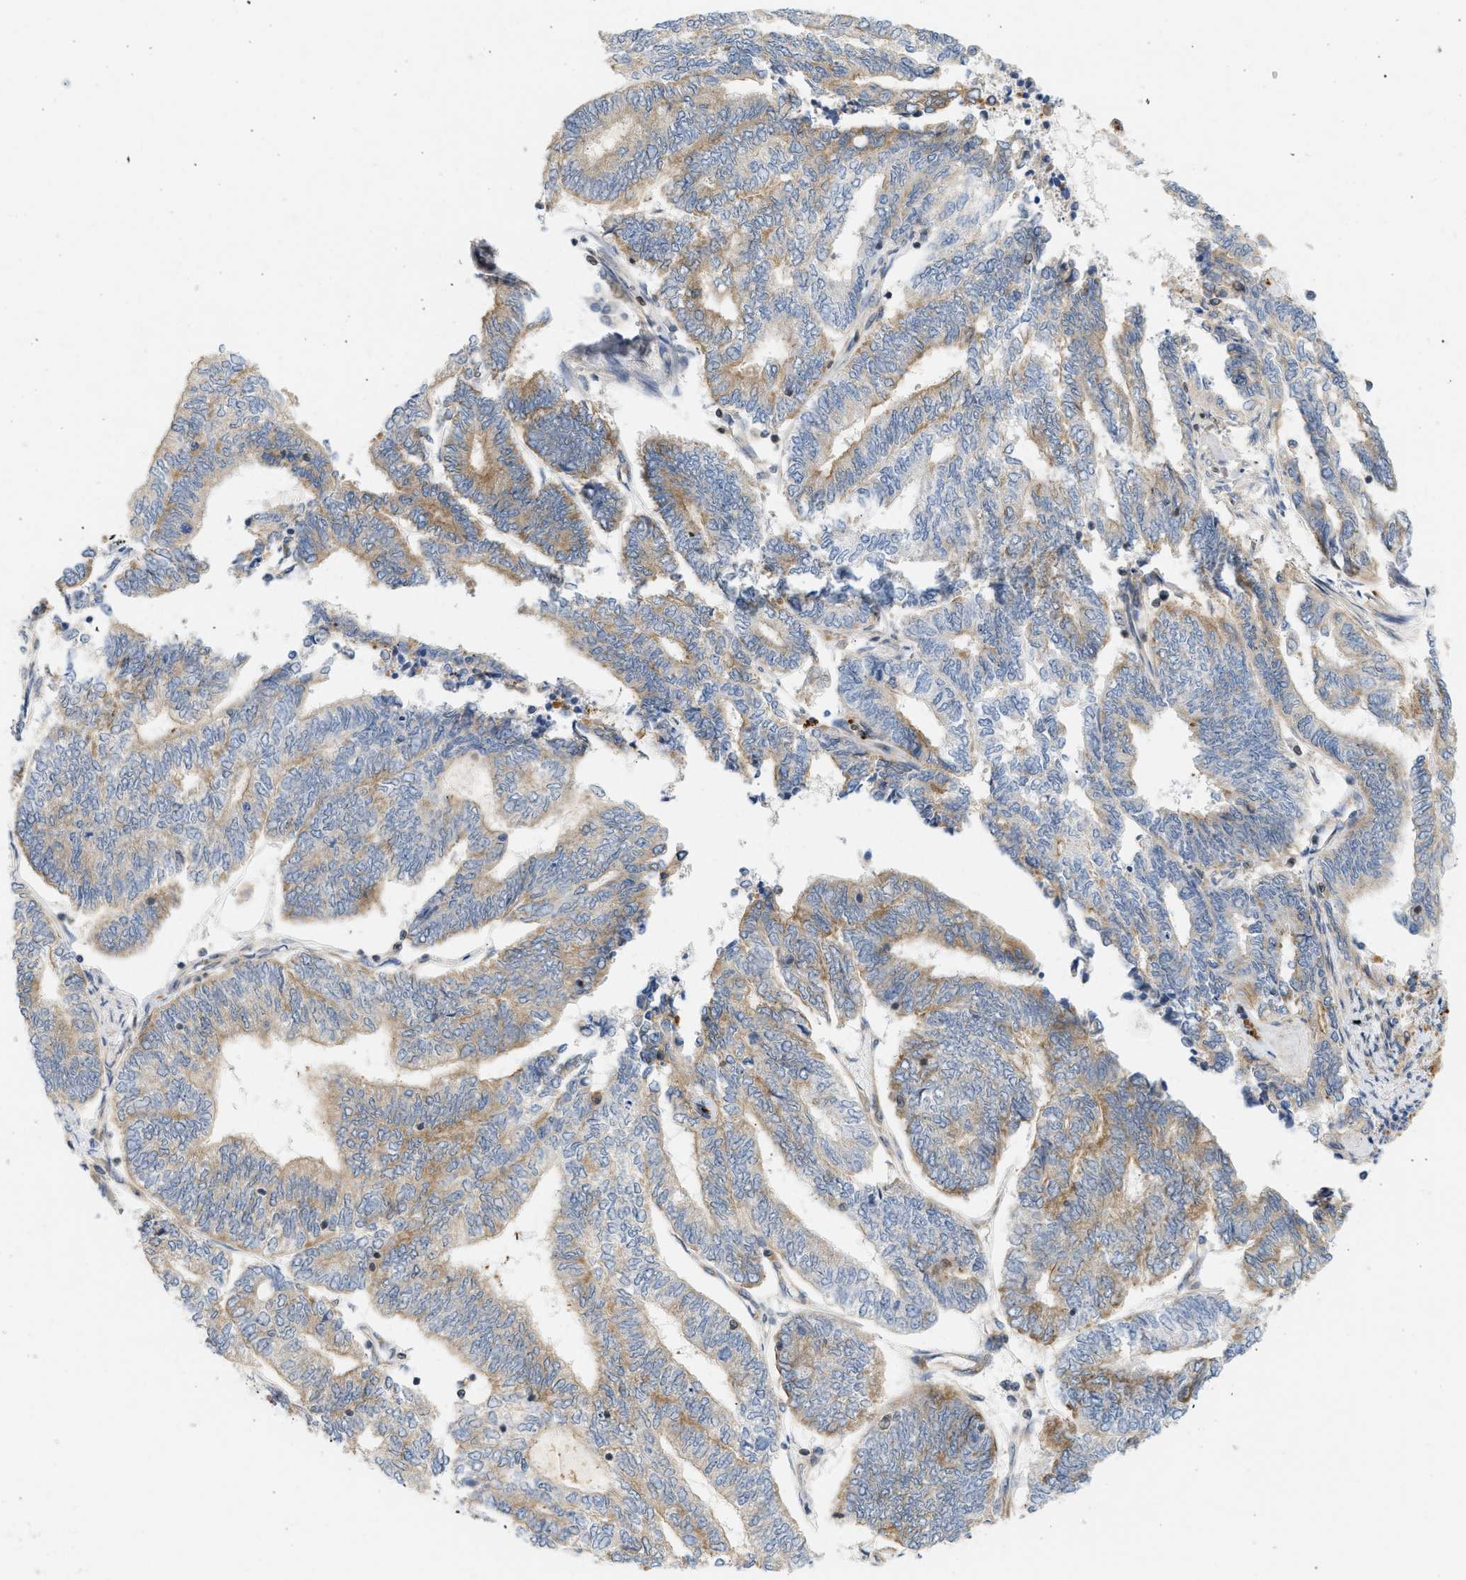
{"staining": {"intensity": "moderate", "quantity": ">75%", "location": "cytoplasmic/membranous"}, "tissue": "endometrial cancer", "cell_type": "Tumor cells", "image_type": "cancer", "snomed": [{"axis": "morphology", "description": "Adenocarcinoma, NOS"}, {"axis": "topography", "description": "Uterus"}, {"axis": "topography", "description": "Endometrium"}], "caption": "Moderate cytoplasmic/membranous protein staining is seen in approximately >75% of tumor cells in endometrial adenocarcinoma.", "gene": "STRN", "patient": {"sex": "female", "age": 70}}